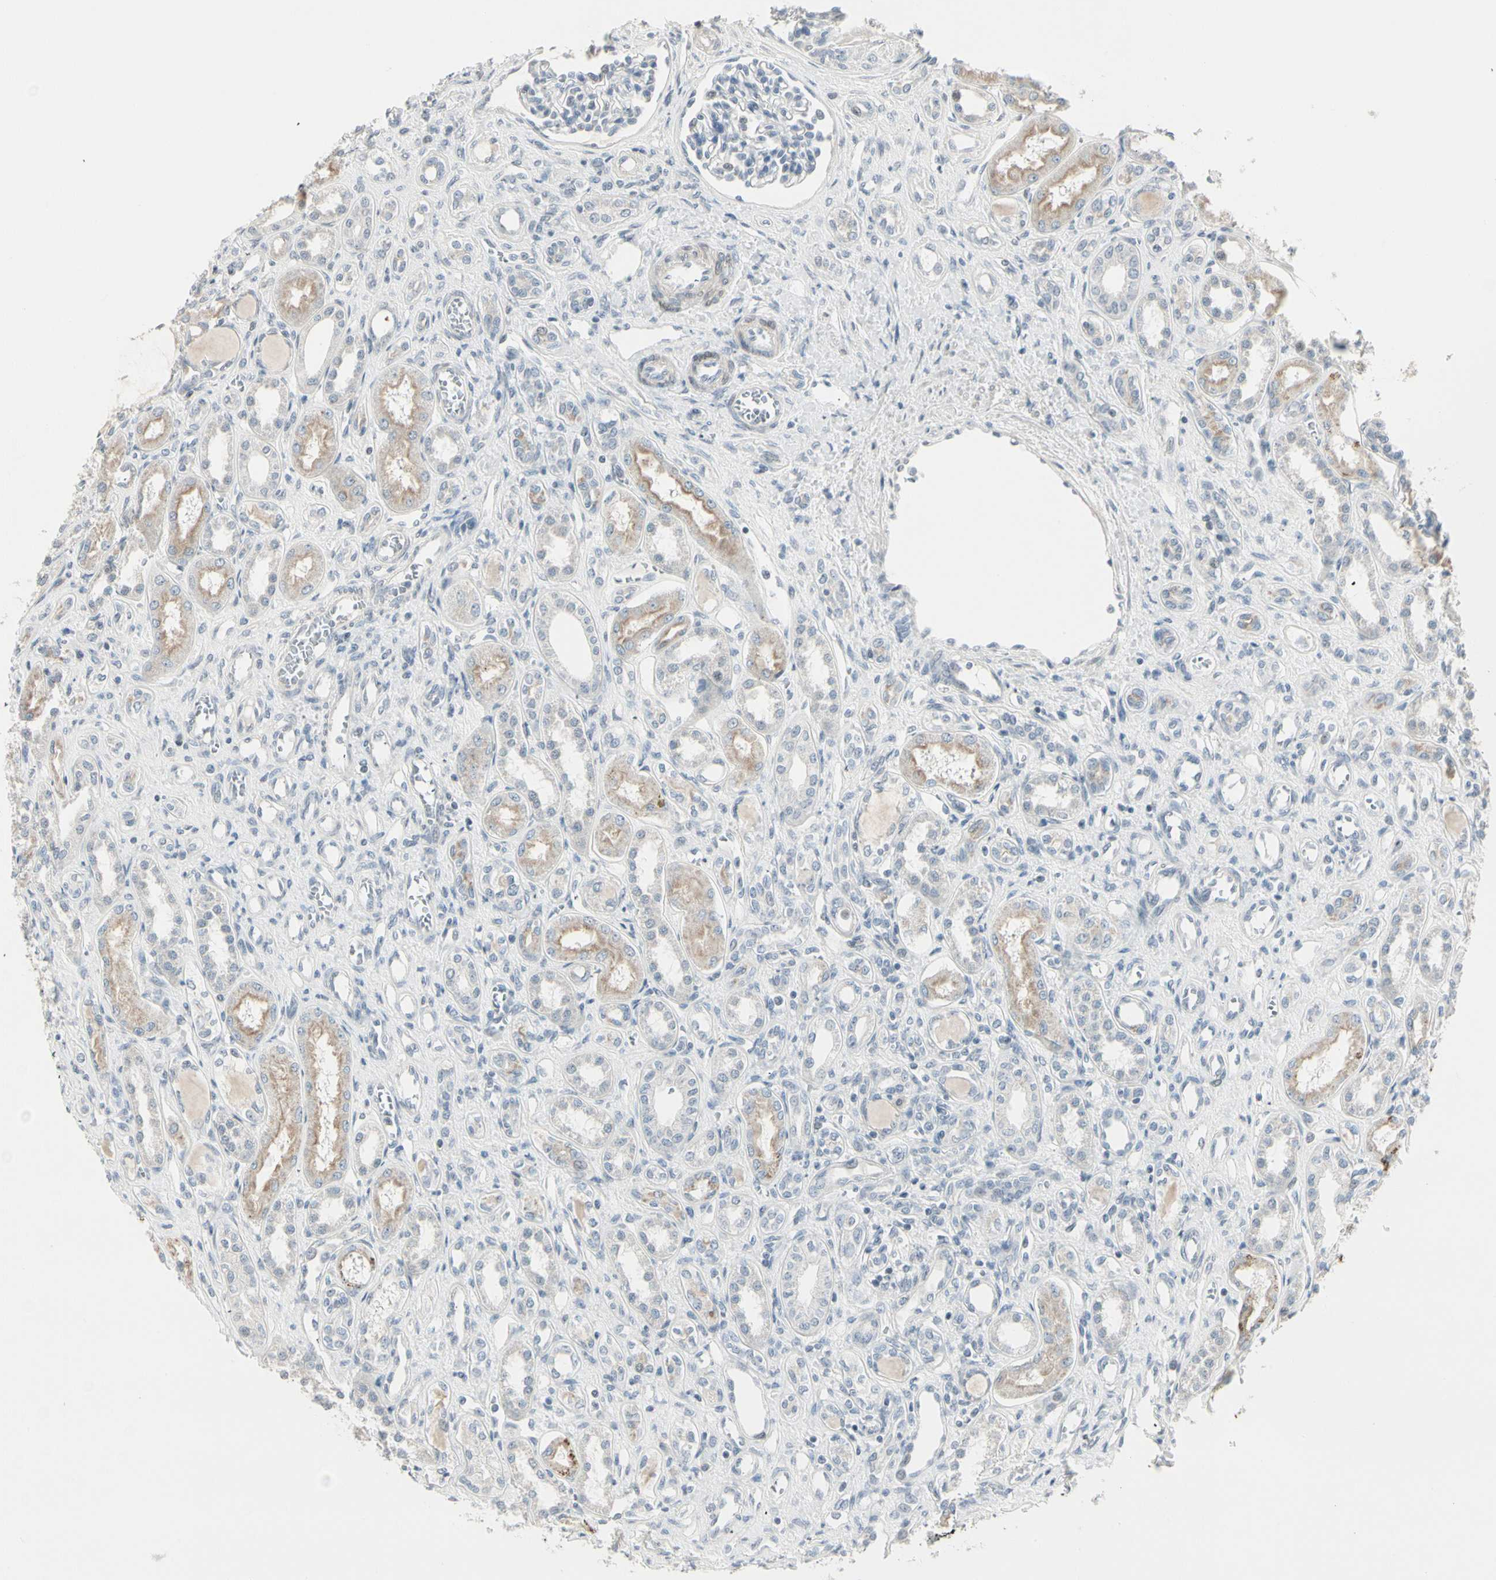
{"staining": {"intensity": "negative", "quantity": "none", "location": "none"}, "tissue": "kidney", "cell_type": "Cells in glomeruli", "image_type": "normal", "snomed": [{"axis": "morphology", "description": "Normal tissue, NOS"}, {"axis": "topography", "description": "Kidney"}], "caption": "Immunohistochemistry photomicrograph of normal kidney: human kidney stained with DAB (3,3'-diaminobenzidine) displays no significant protein staining in cells in glomeruli. The staining is performed using DAB brown chromogen with nuclei counter-stained in using hematoxylin.", "gene": "DMPK", "patient": {"sex": "male", "age": 7}}